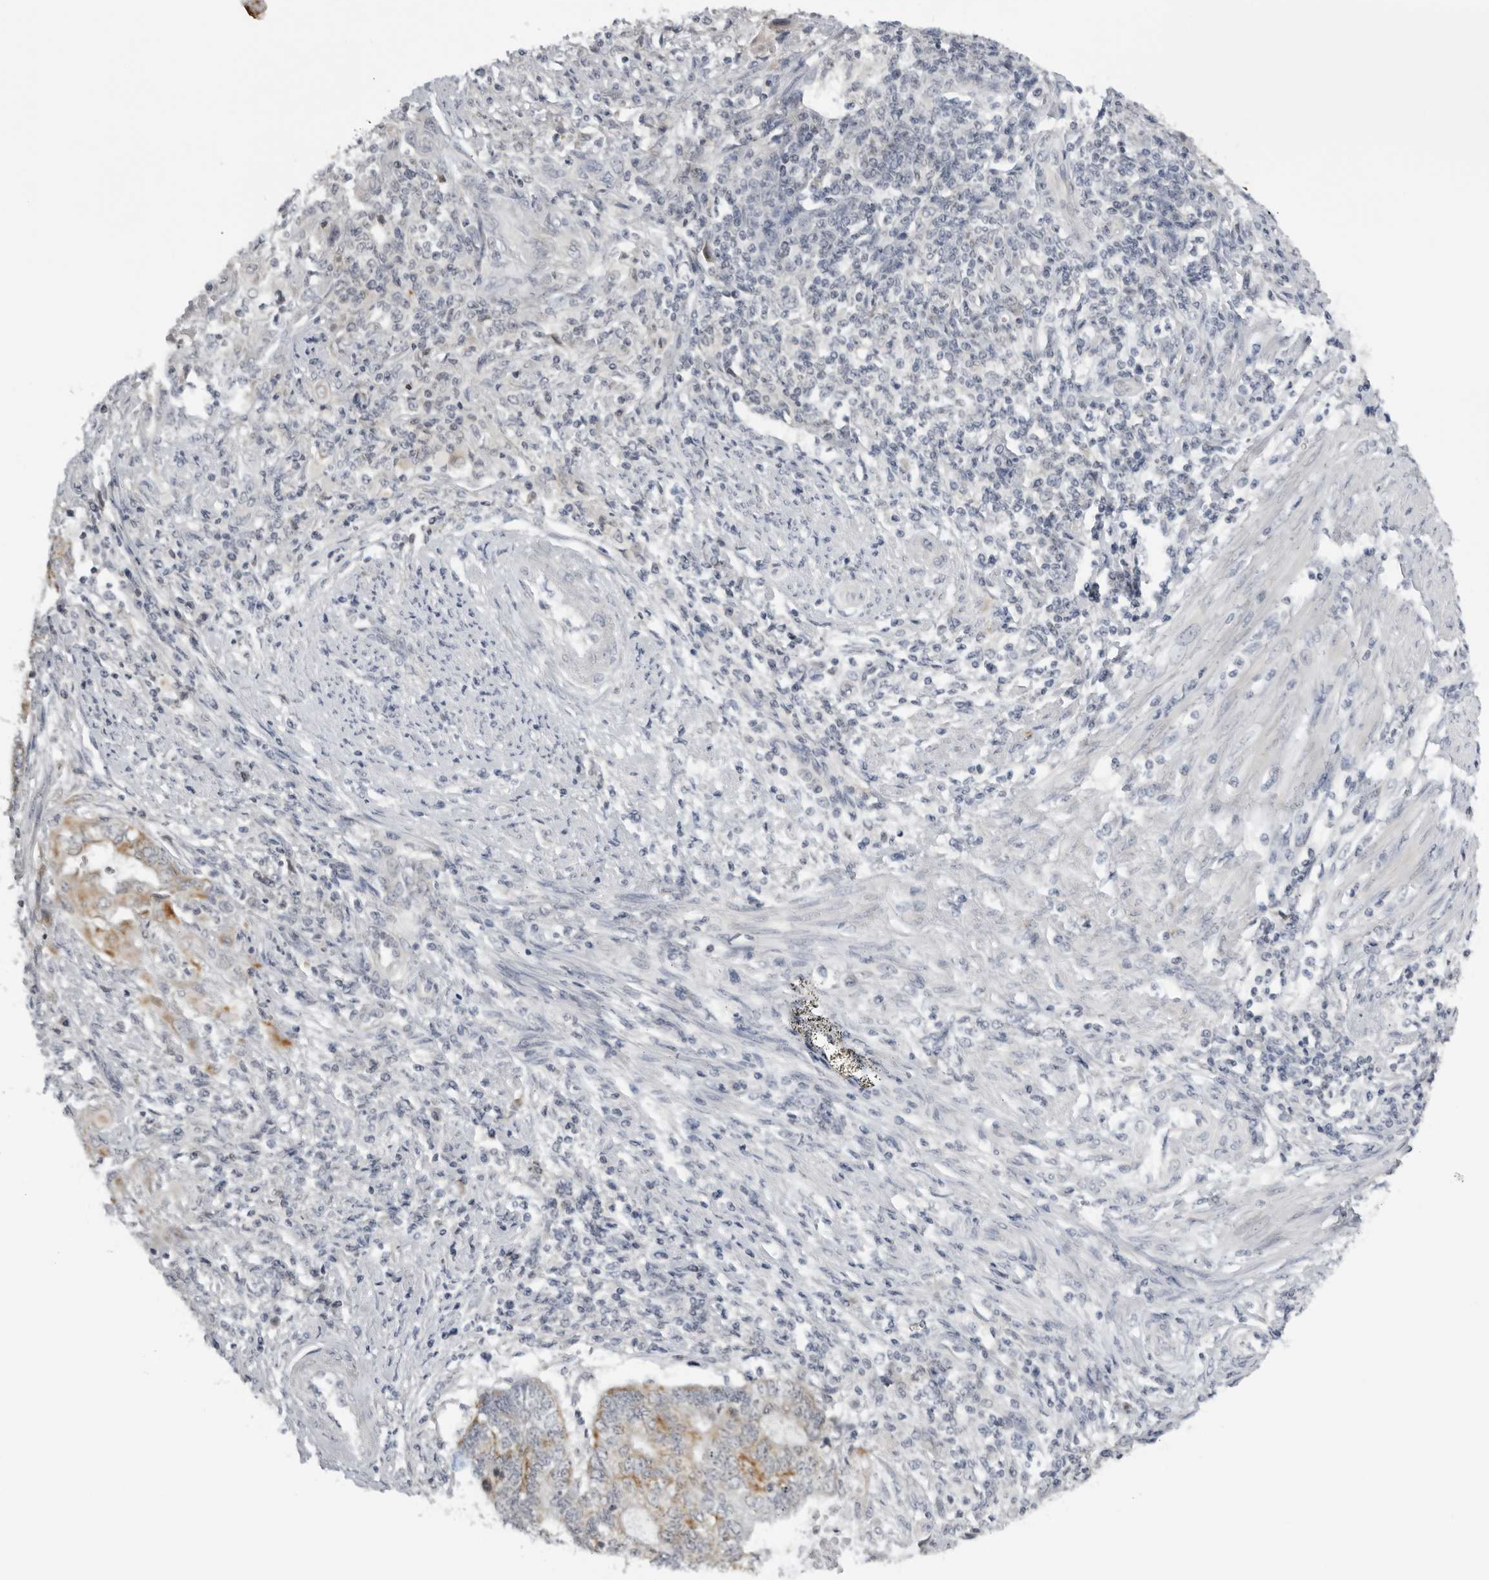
{"staining": {"intensity": "moderate", "quantity": "<25%", "location": "cytoplasmic/membranous"}, "tissue": "endometrial cancer", "cell_type": "Tumor cells", "image_type": "cancer", "snomed": [{"axis": "morphology", "description": "Adenocarcinoma, NOS"}, {"axis": "topography", "description": "Uterus"}, {"axis": "topography", "description": "Endometrium"}], "caption": "Immunohistochemistry of human adenocarcinoma (endometrial) demonstrates low levels of moderate cytoplasmic/membranous staining in about <25% of tumor cells.", "gene": "ACP6", "patient": {"sex": "female", "age": 70}}